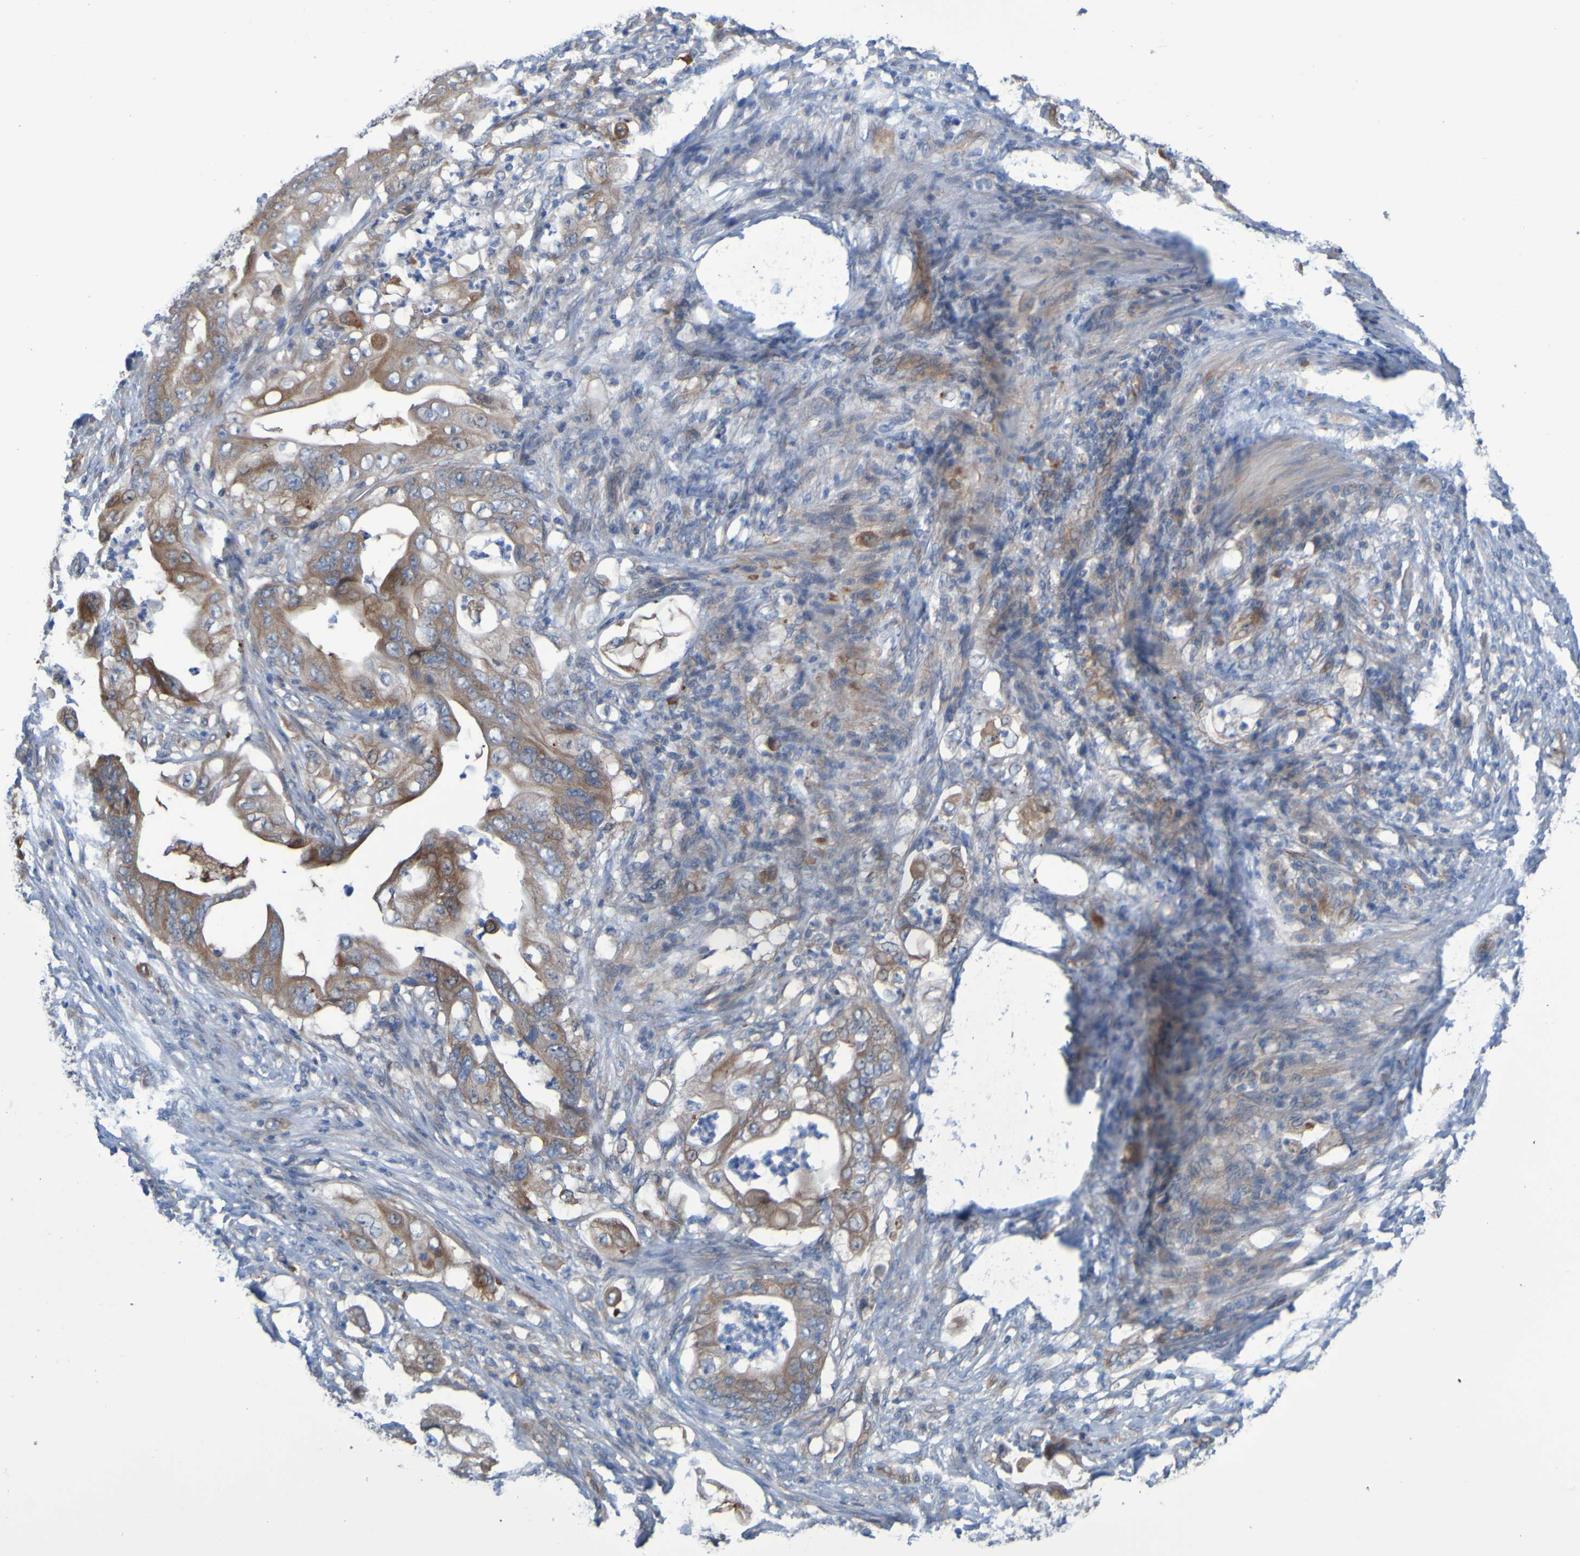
{"staining": {"intensity": "moderate", "quantity": ">75%", "location": "cytoplasmic/membranous"}, "tissue": "stomach cancer", "cell_type": "Tumor cells", "image_type": "cancer", "snomed": [{"axis": "morphology", "description": "Adenocarcinoma, NOS"}, {"axis": "topography", "description": "Stomach"}], "caption": "Stomach cancer (adenocarcinoma) stained with a brown dye displays moderate cytoplasmic/membranous positive positivity in about >75% of tumor cells.", "gene": "NPRL3", "patient": {"sex": "female", "age": 73}}